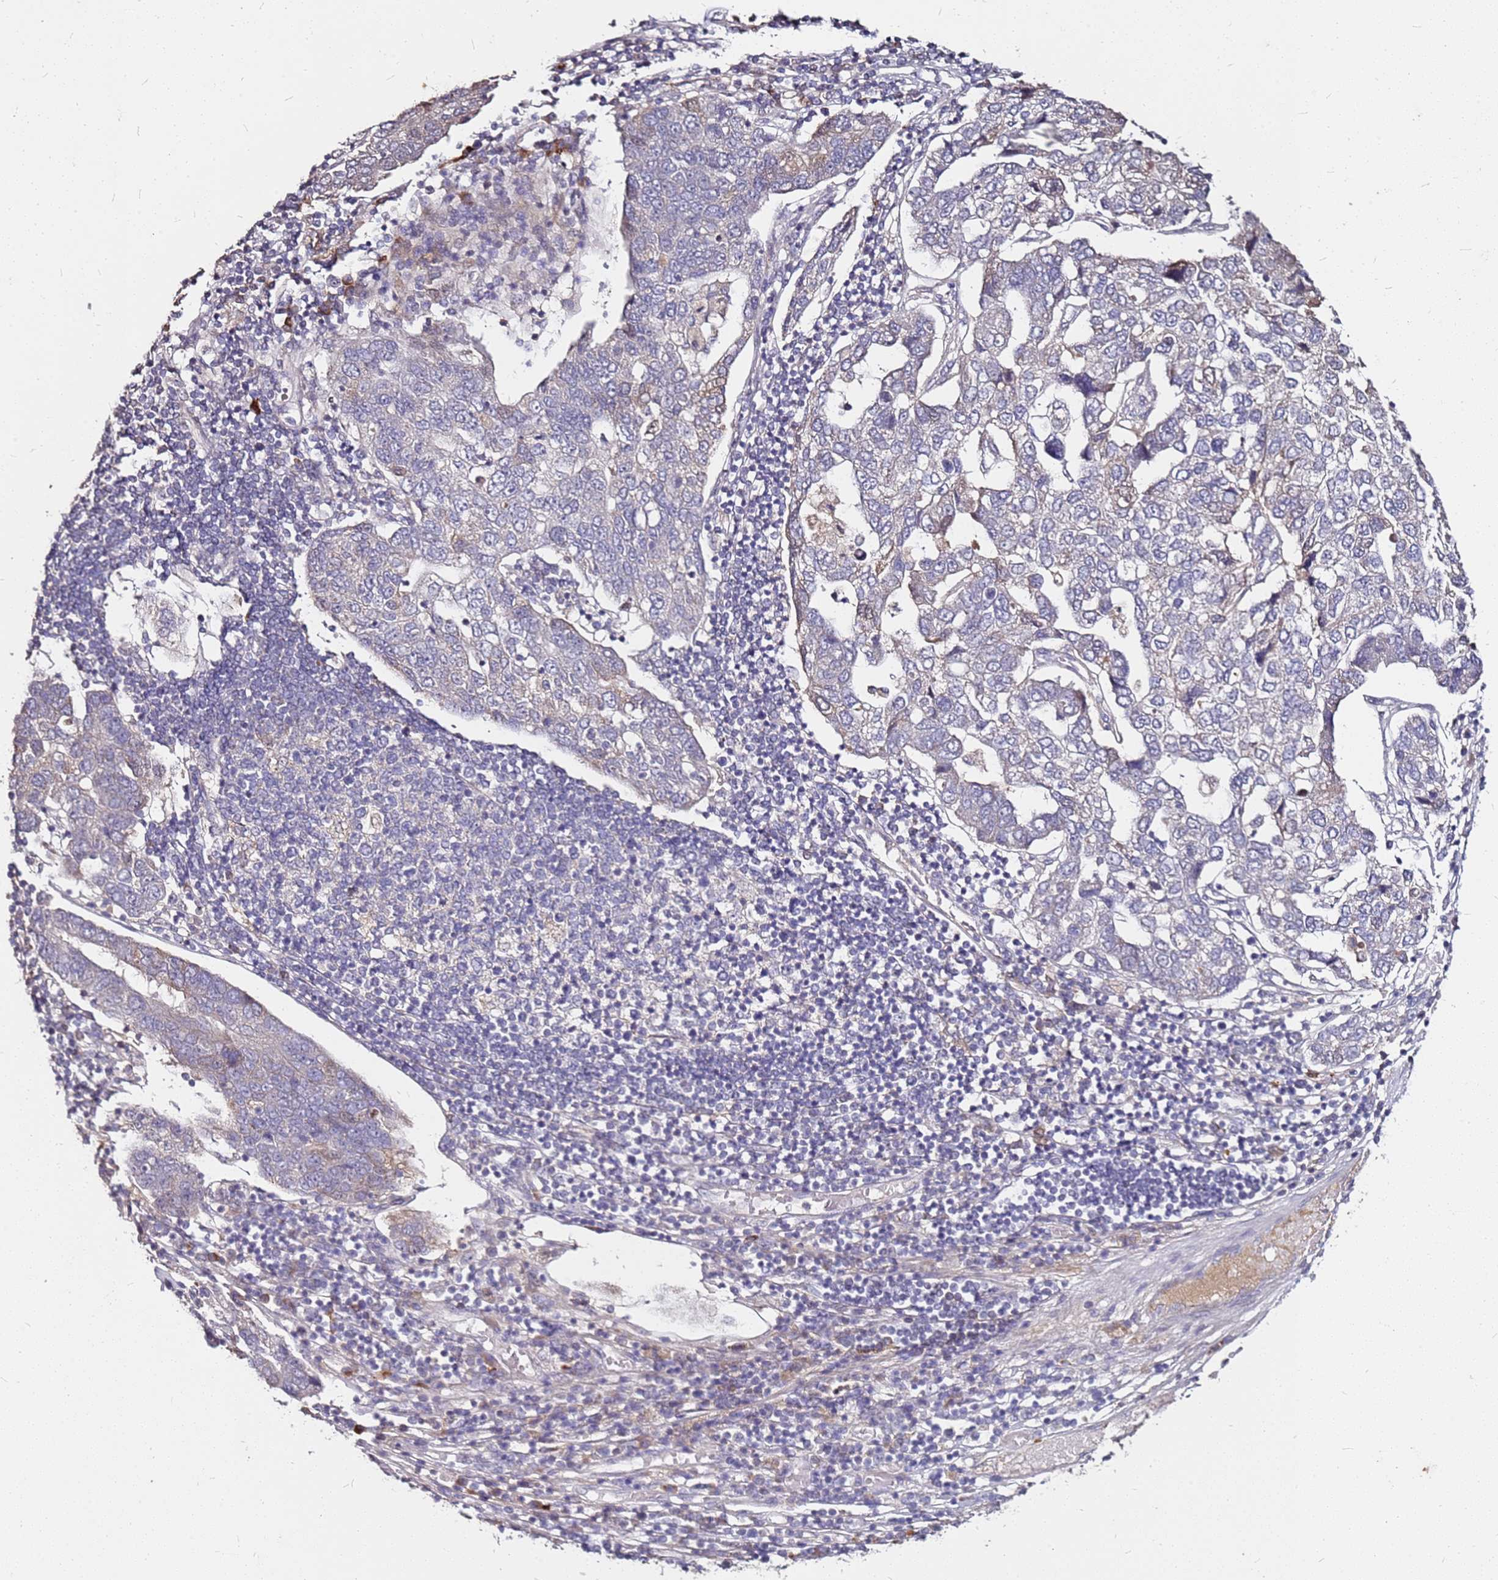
{"staining": {"intensity": "weak", "quantity": "<25%", "location": "cytoplasmic/membranous"}, "tissue": "pancreatic cancer", "cell_type": "Tumor cells", "image_type": "cancer", "snomed": [{"axis": "morphology", "description": "Adenocarcinoma, NOS"}, {"axis": "topography", "description": "Pancreas"}], "caption": "IHC micrograph of neoplastic tissue: human pancreatic cancer (adenocarcinoma) stained with DAB demonstrates no significant protein staining in tumor cells. (Stains: DAB (3,3'-diaminobenzidine) IHC with hematoxylin counter stain, Microscopy: brightfield microscopy at high magnification).", "gene": "DCDC2C", "patient": {"sex": "female", "age": 61}}